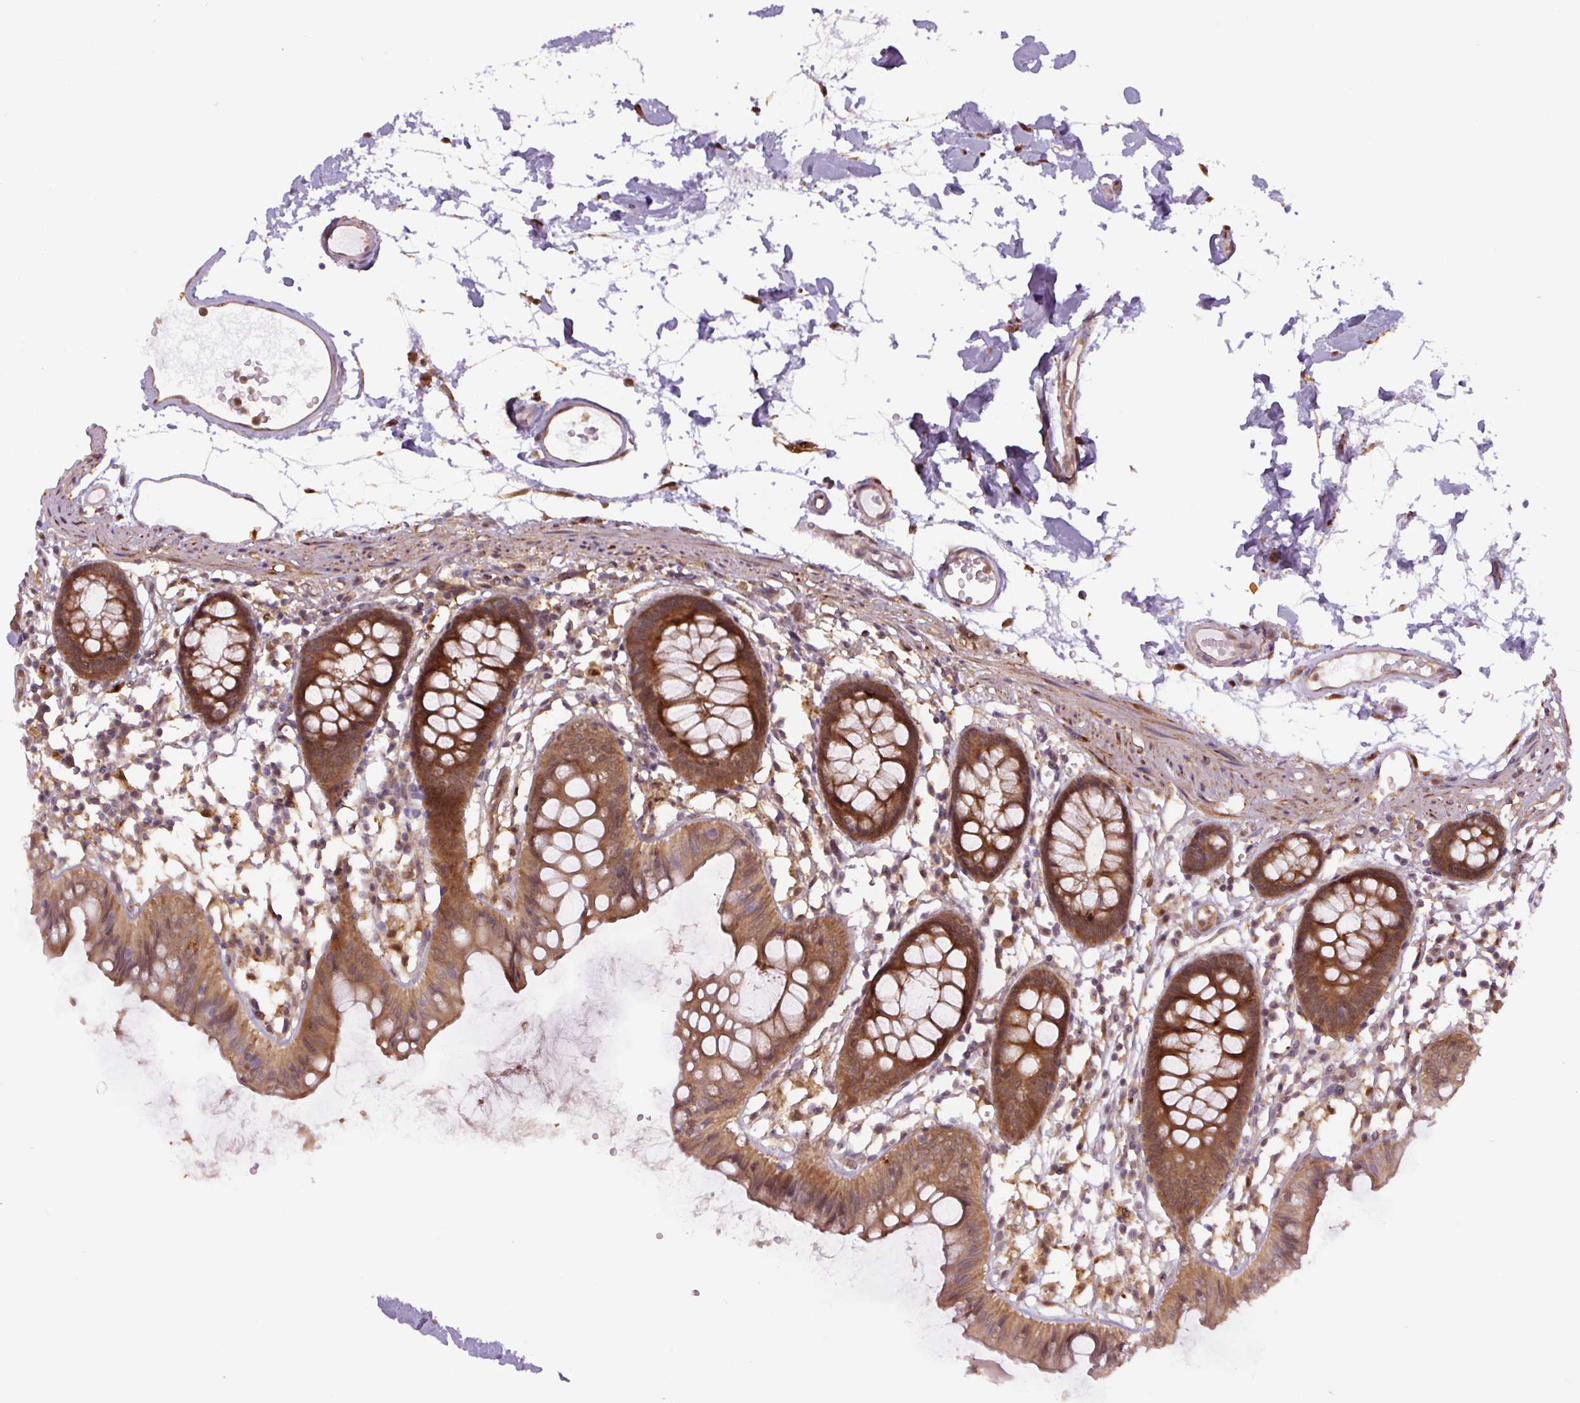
{"staining": {"intensity": "moderate", "quantity": ">75%", "location": "cytoplasmic/membranous"}, "tissue": "colon", "cell_type": "Endothelial cells", "image_type": "normal", "snomed": [{"axis": "morphology", "description": "Normal tissue, NOS"}, {"axis": "topography", "description": "Colon"}], "caption": "An IHC image of benign tissue is shown. Protein staining in brown shows moderate cytoplasmic/membranous positivity in colon within endothelial cells. (DAB (3,3'-diaminobenzidine) = brown stain, brightfield microscopy at high magnification).", "gene": "ZSWIM7", "patient": {"sex": "female", "age": 84}}